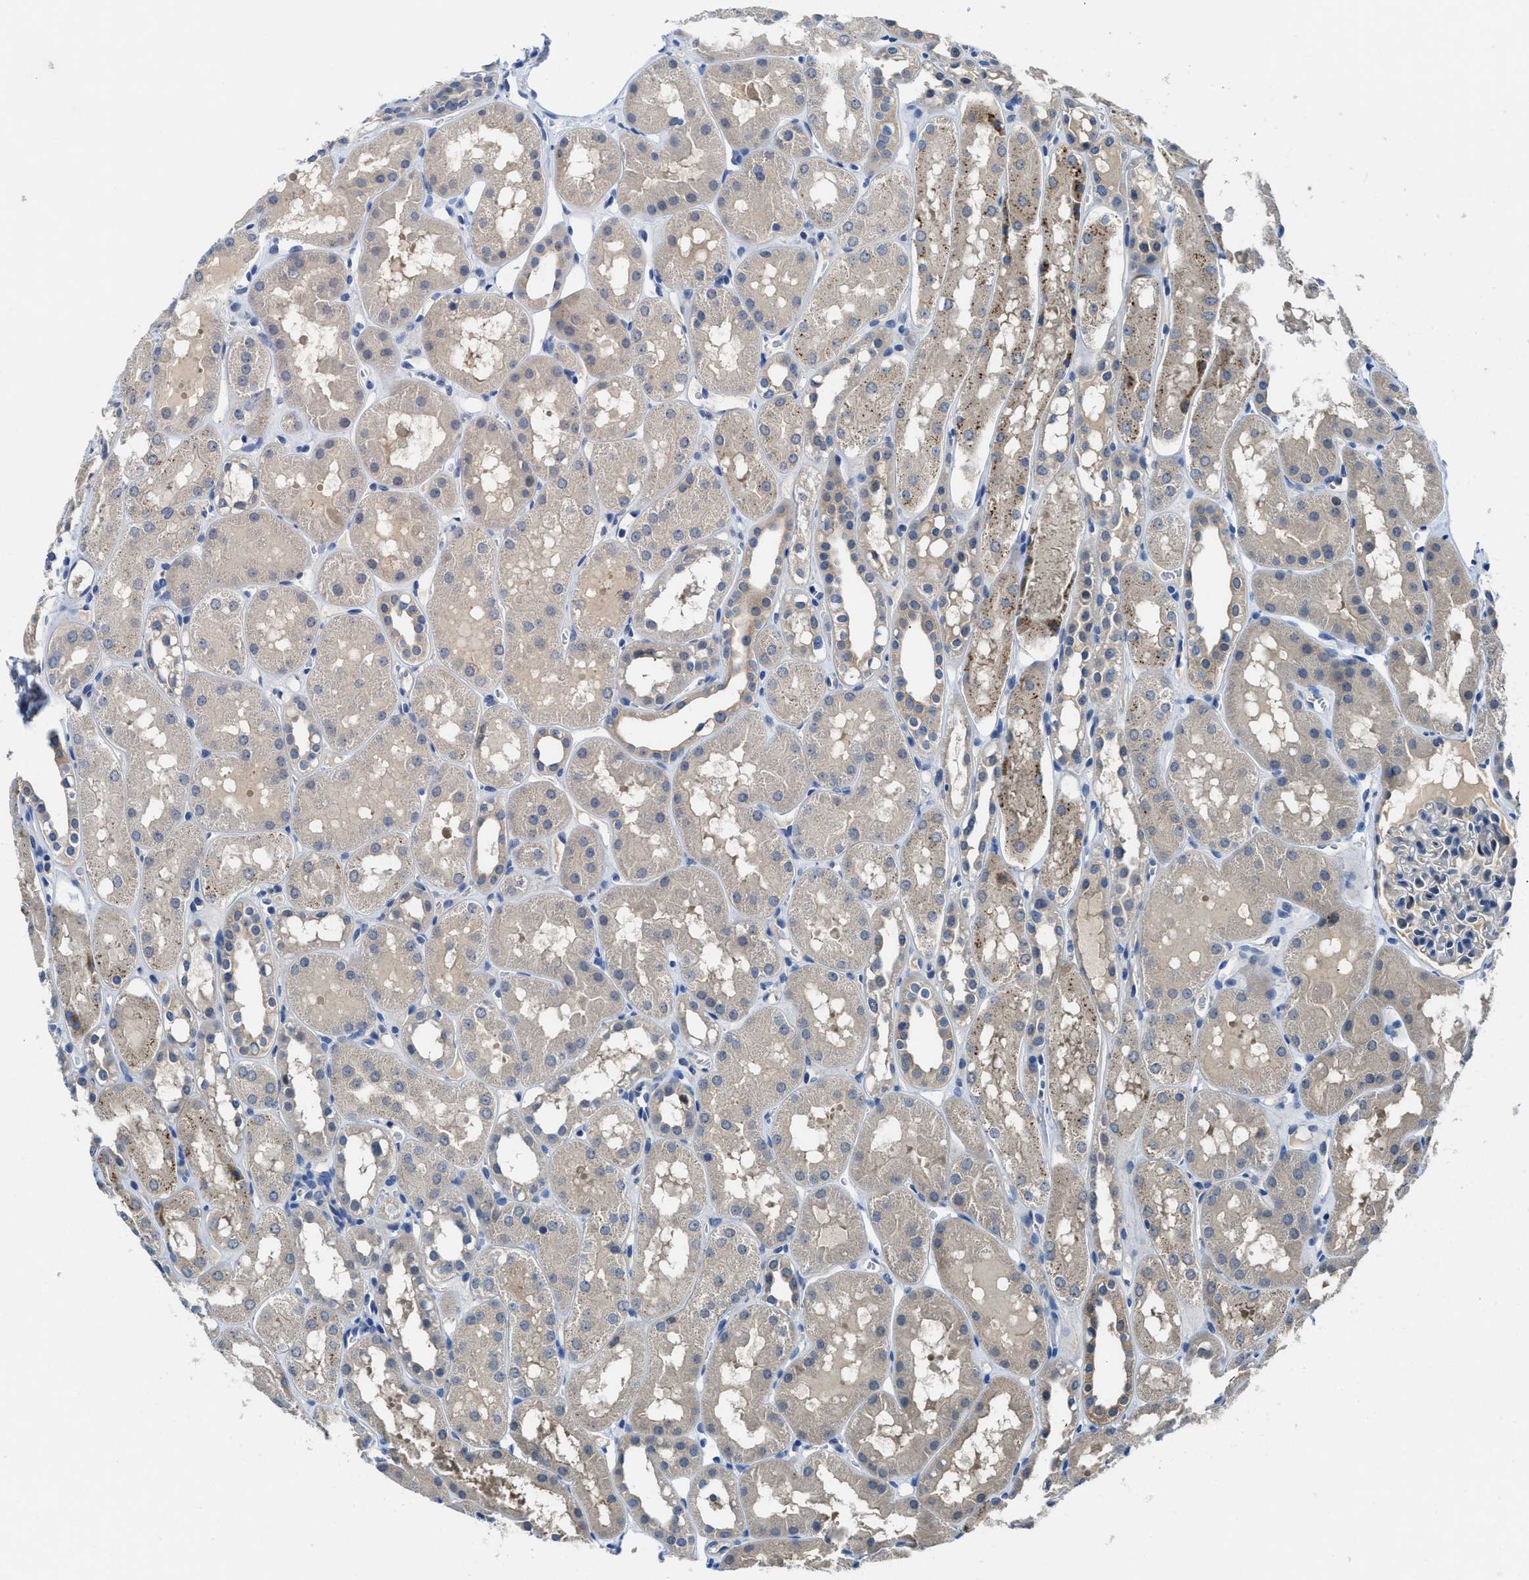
{"staining": {"intensity": "weak", "quantity": "25%-75%", "location": "cytoplasmic/membranous"}, "tissue": "kidney", "cell_type": "Cells in glomeruli", "image_type": "normal", "snomed": [{"axis": "morphology", "description": "Normal tissue, NOS"}, {"axis": "topography", "description": "Kidney"}, {"axis": "topography", "description": "Urinary bladder"}], "caption": "Immunohistochemical staining of unremarkable kidney exhibits 25%-75% levels of weak cytoplasmic/membranous protein expression in approximately 25%-75% of cells in glomeruli. The protein is shown in brown color, while the nuclei are stained blue.", "gene": "MAP3K20", "patient": {"sex": "male", "age": 16}}